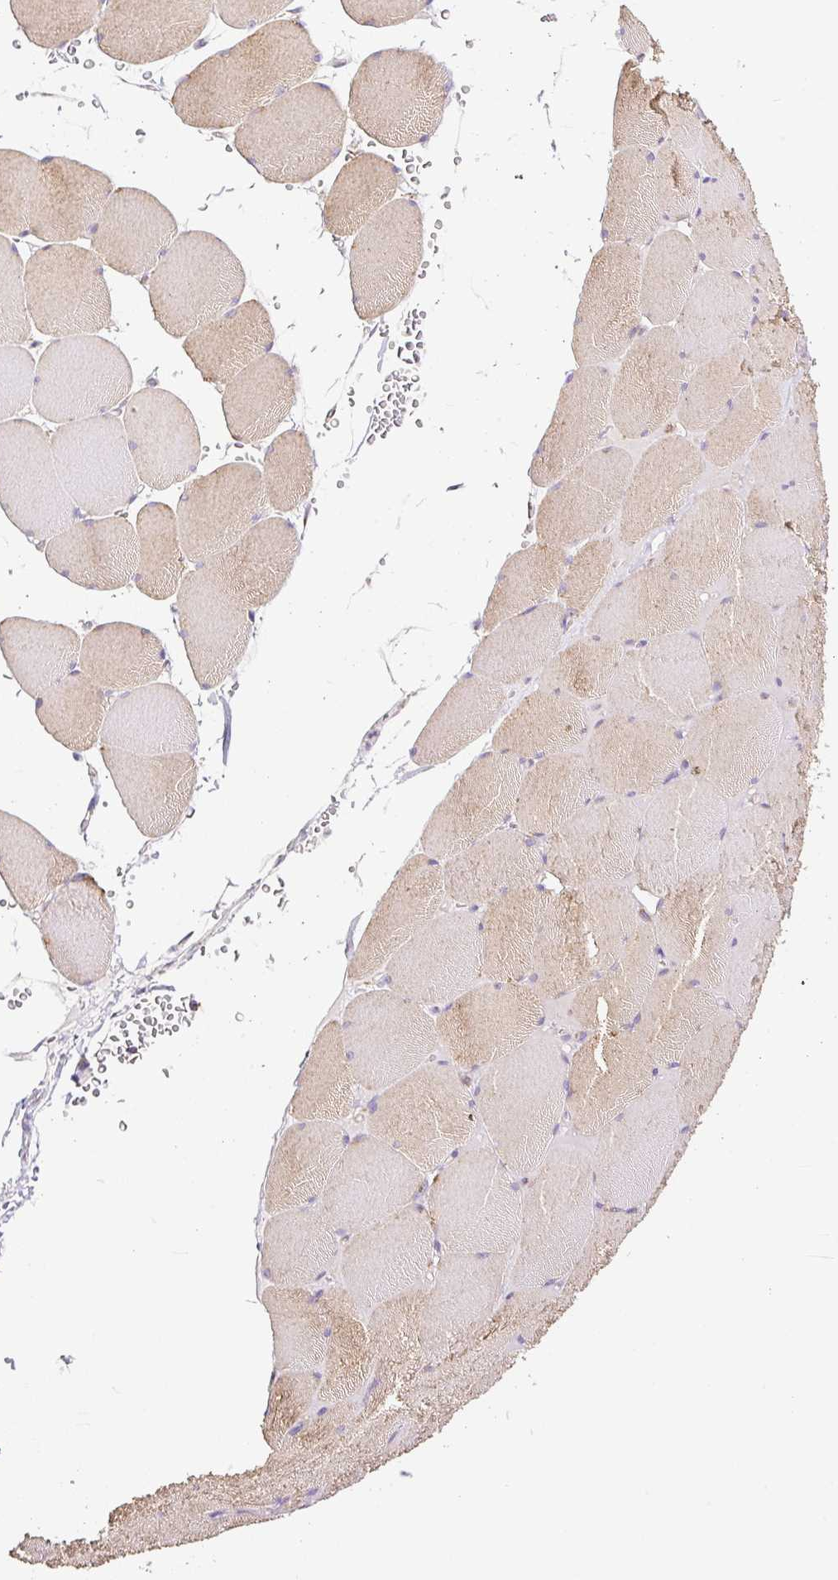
{"staining": {"intensity": "moderate", "quantity": ">75%", "location": "cytoplasmic/membranous"}, "tissue": "skeletal muscle", "cell_type": "Myocytes", "image_type": "normal", "snomed": [{"axis": "morphology", "description": "Normal tissue, NOS"}, {"axis": "topography", "description": "Skeletal muscle"}, {"axis": "topography", "description": "Head-Neck"}], "caption": "Skeletal muscle stained with IHC shows moderate cytoplasmic/membranous staining in approximately >75% of myocytes. (Brightfield microscopy of DAB IHC at high magnification).", "gene": "DAAM2", "patient": {"sex": "male", "age": 66}}